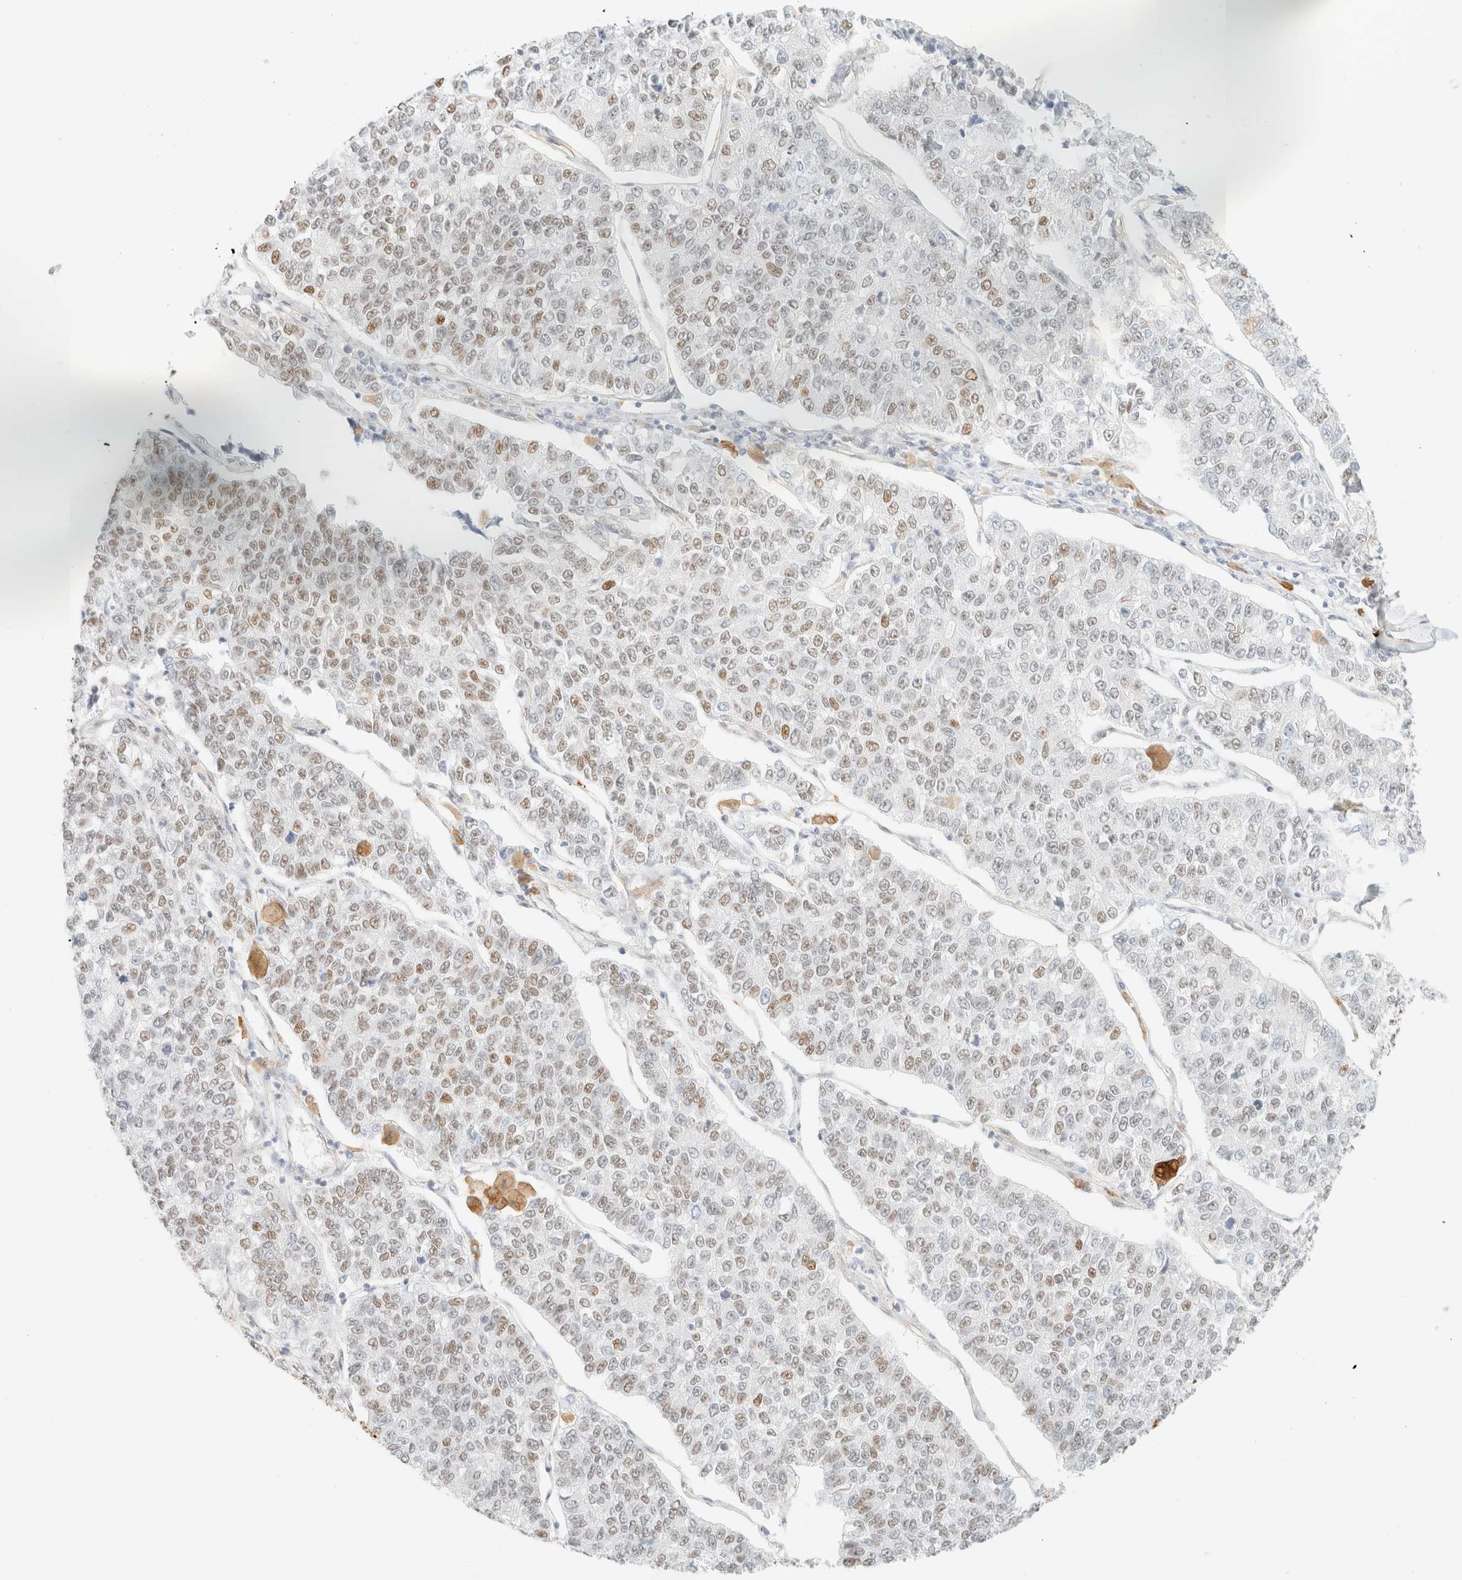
{"staining": {"intensity": "weak", "quantity": "25%-75%", "location": "nuclear"}, "tissue": "lung cancer", "cell_type": "Tumor cells", "image_type": "cancer", "snomed": [{"axis": "morphology", "description": "Adenocarcinoma, NOS"}, {"axis": "topography", "description": "Lung"}], "caption": "Immunohistochemistry (IHC) (DAB) staining of human lung cancer (adenocarcinoma) demonstrates weak nuclear protein positivity in about 25%-75% of tumor cells.", "gene": "ZSCAN18", "patient": {"sex": "male", "age": 49}}